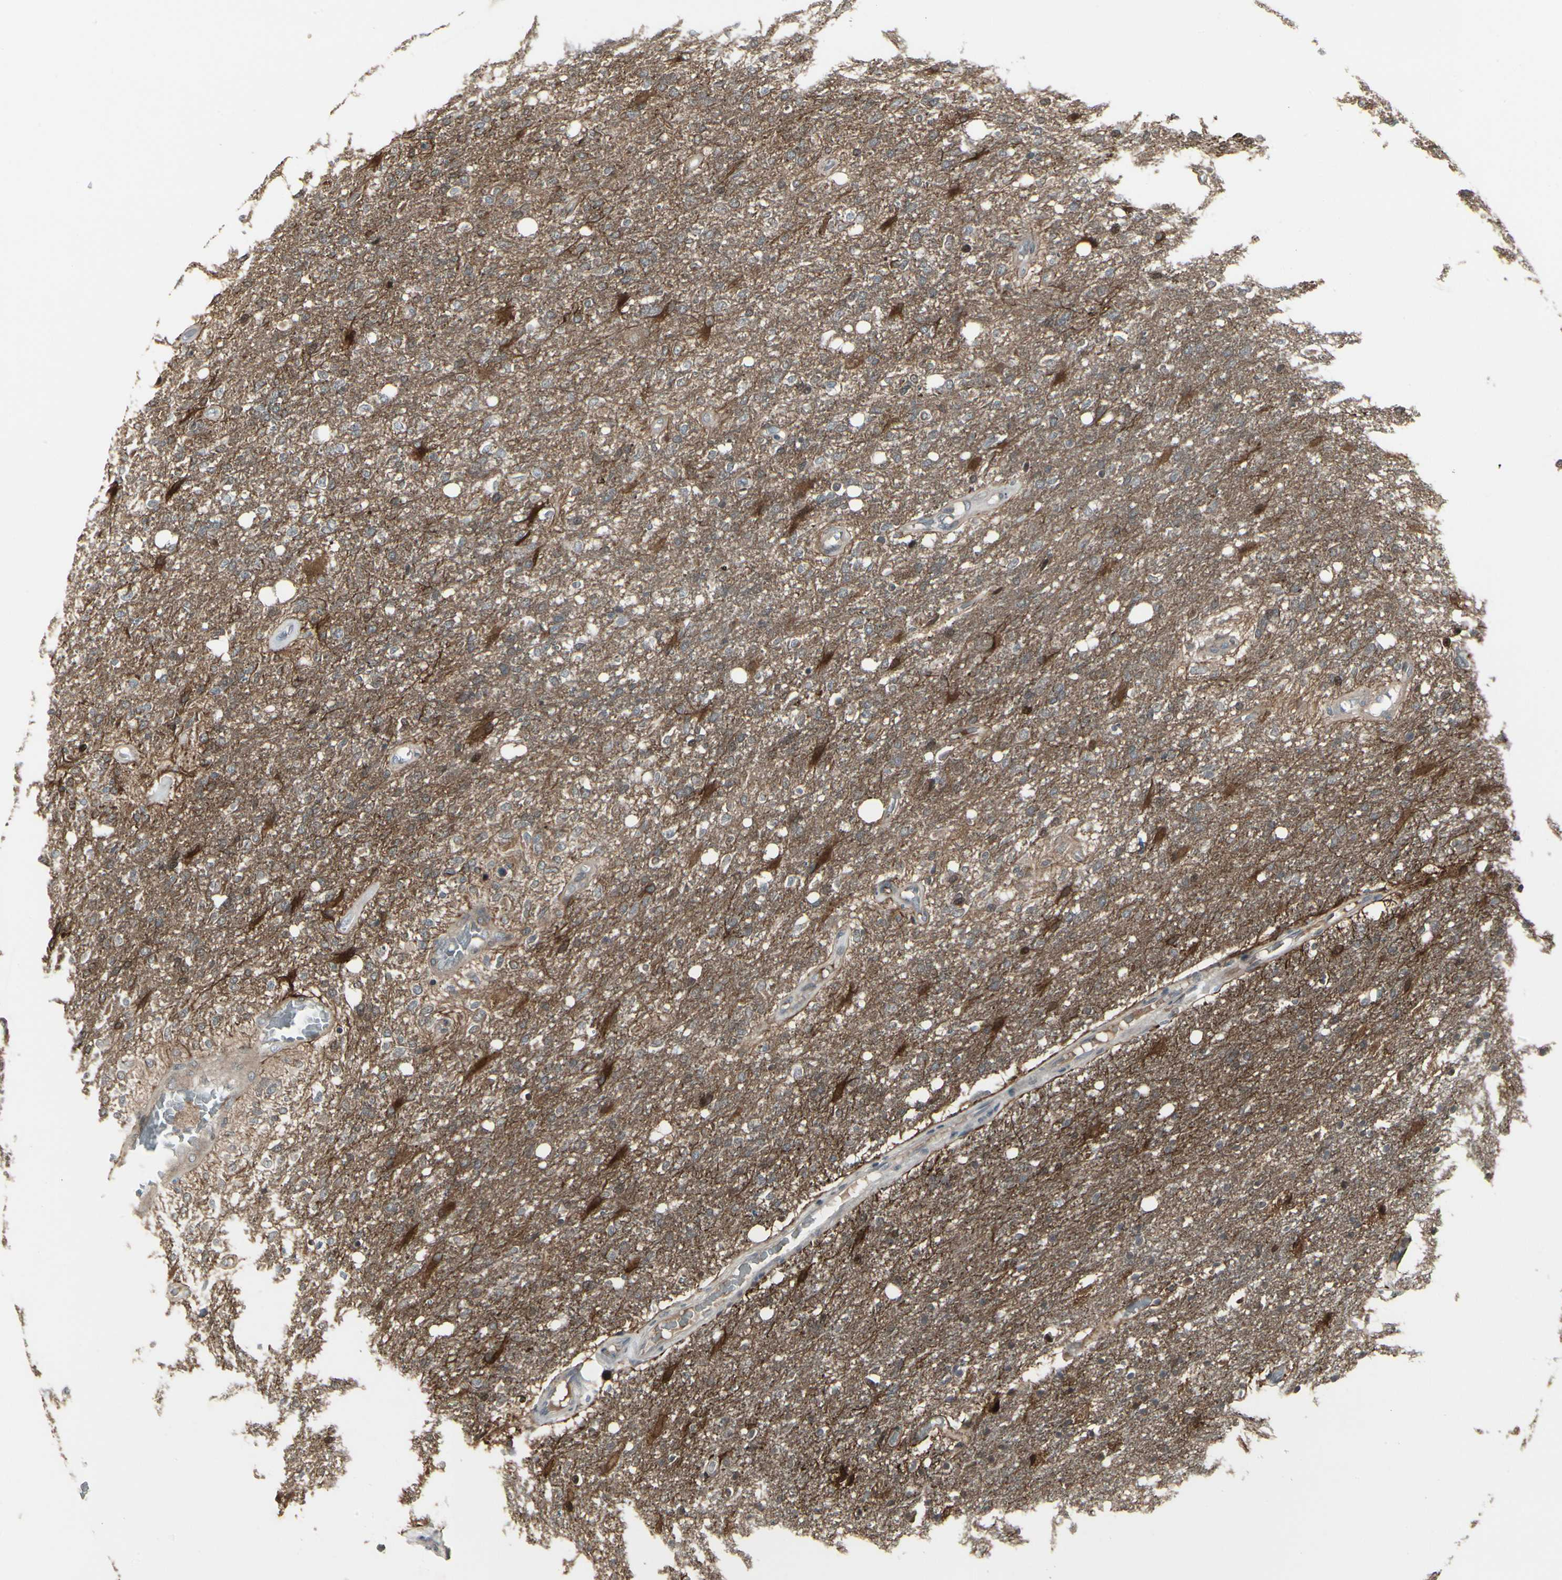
{"staining": {"intensity": "strong", "quantity": "<25%", "location": "cytoplasmic/membranous"}, "tissue": "glioma", "cell_type": "Tumor cells", "image_type": "cancer", "snomed": [{"axis": "morphology", "description": "Normal tissue, NOS"}, {"axis": "morphology", "description": "Glioma, malignant, High grade"}, {"axis": "topography", "description": "Cerebral cortex"}], "caption": "Malignant high-grade glioma stained with a protein marker displays strong staining in tumor cells.", "gene": "IGFBP6", "patient": {"sex": "male", "age": 77}}